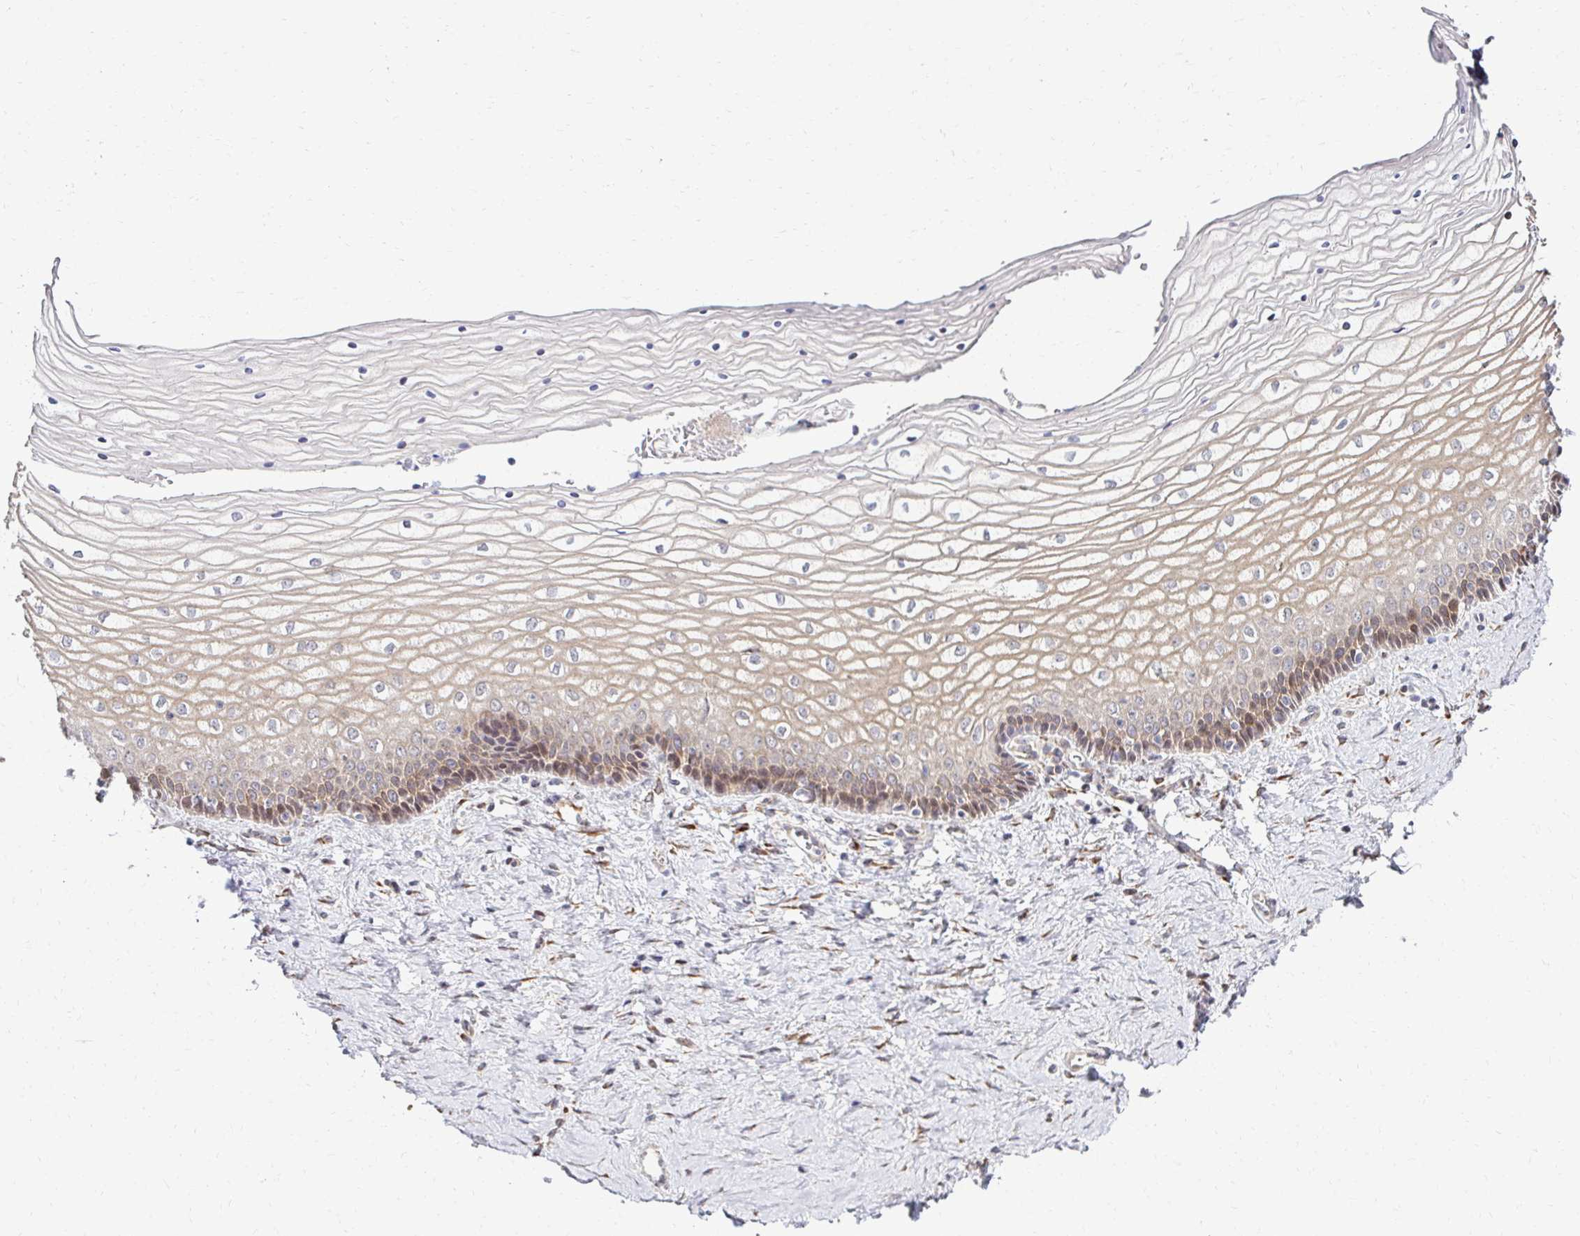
{"staining": {"intensity": "moderate", "quantity": "25%-75%", "location": "cytoplasmic/membranous"}, "tissue": "vagina", "cell_type": "Squamous epithelial cells", "image_type": "normal", "snomed": [{"axis": "morphology", "description": "Normal tissue, NOS"}, {"axis": "topography", "description": "Vagina"}], "caption": "A micrograph showing moderate cytoplasmic/membranous expression in about 25%-75% of squamous epithelial cells in benign vagina, as visualized by brown immunohistochemical staining.", "gene": "HPS1", "patient": {"sex": "female", "age": 45}}